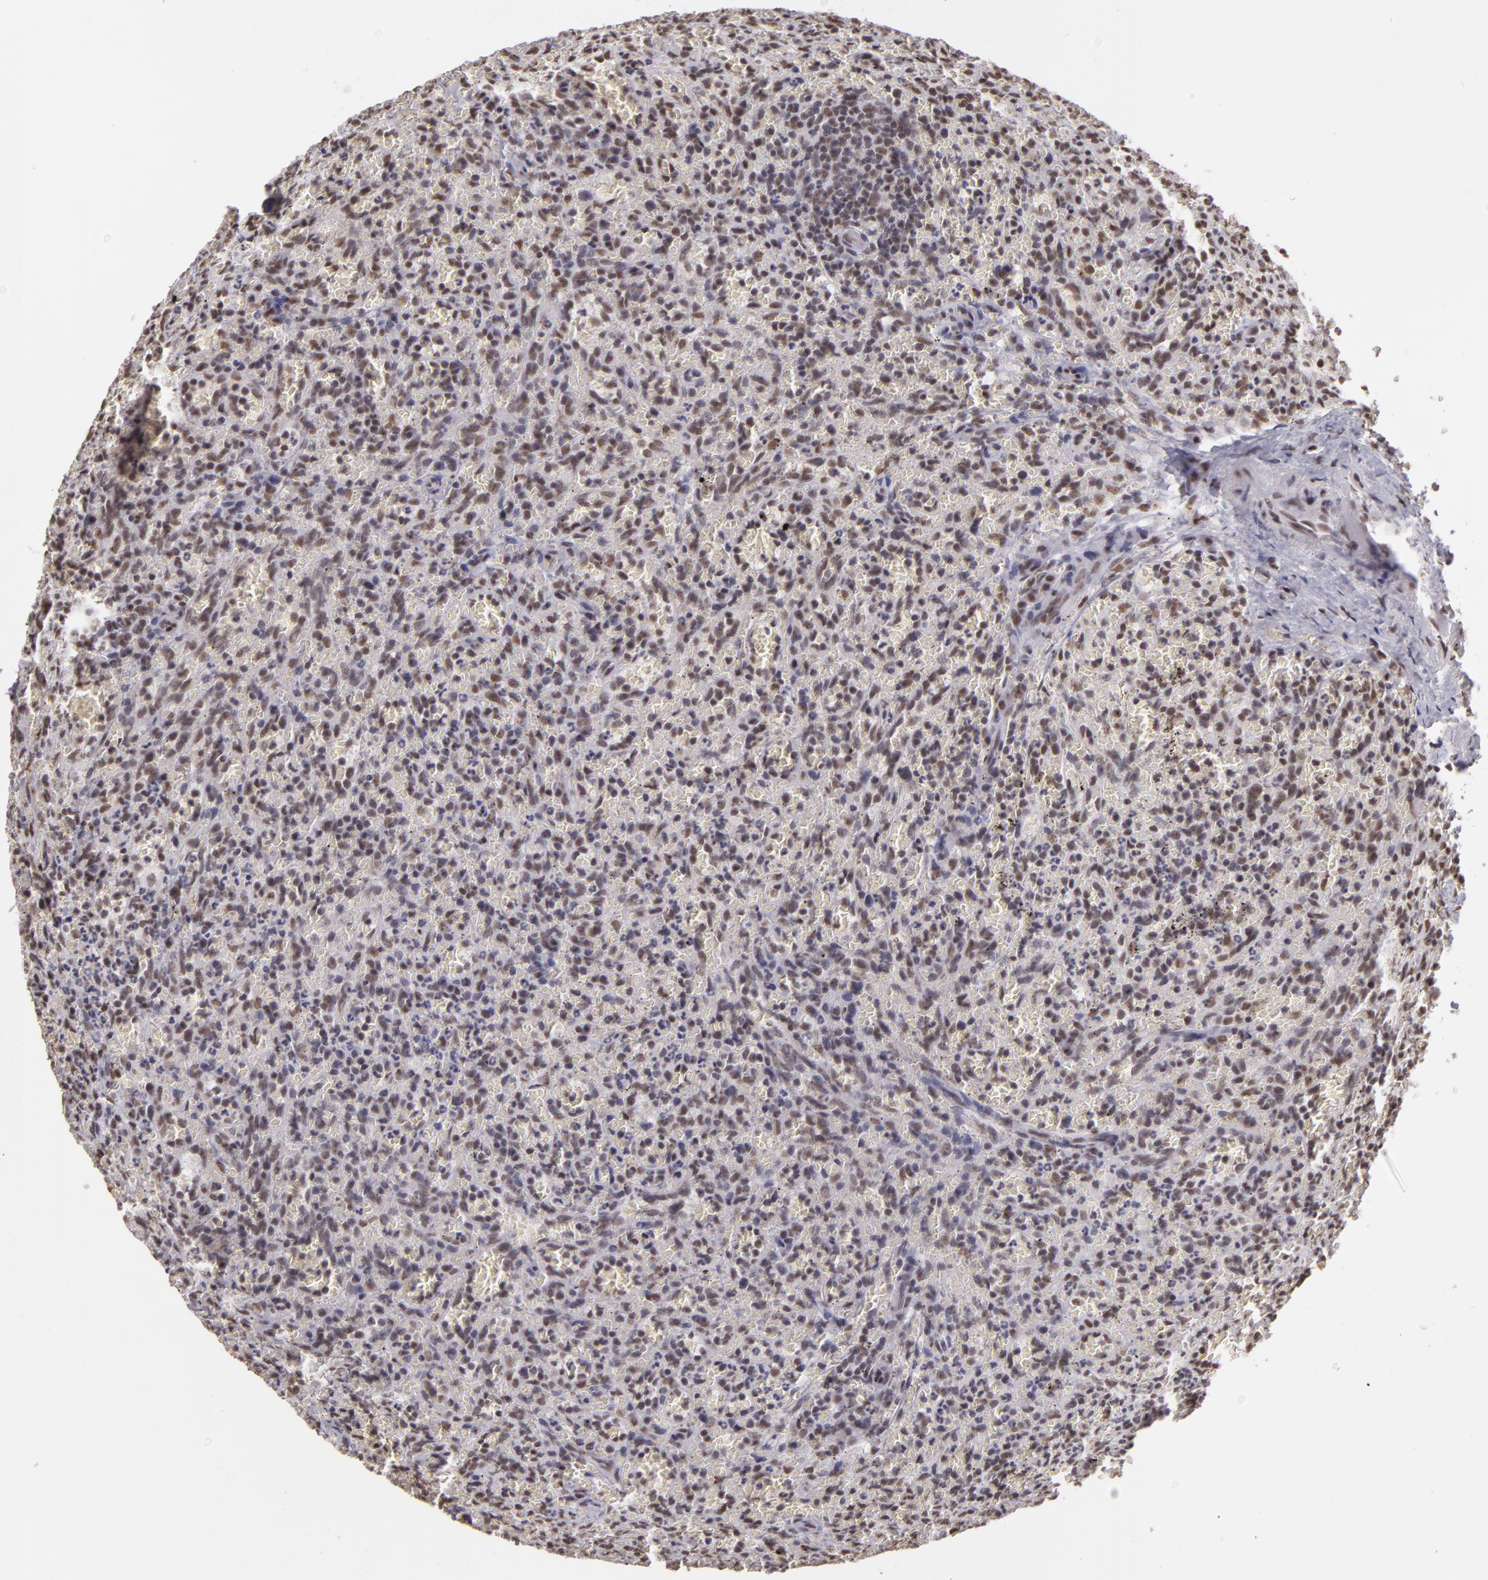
{"staining": {"intensity": "weak", "quantity": "<25%", "location": "nuclear"}, "tissue": "lymphoma", "cell_type": "Tumor cells", "image_type": "cancer", "snomed": [{"axis": "morphology", "description": "Malignant lymphoma, non-Hodgkin's type, Low grade"}, {"axis": "topography", "description": "Spleen"}], "caption": "Immunohistochemistry photomicrograph of lymphoma stained for a protein (brown), which shows no expression in tumor cells.", "gene": "INTS6", "patient": {"sex": "female", "age": 64}}